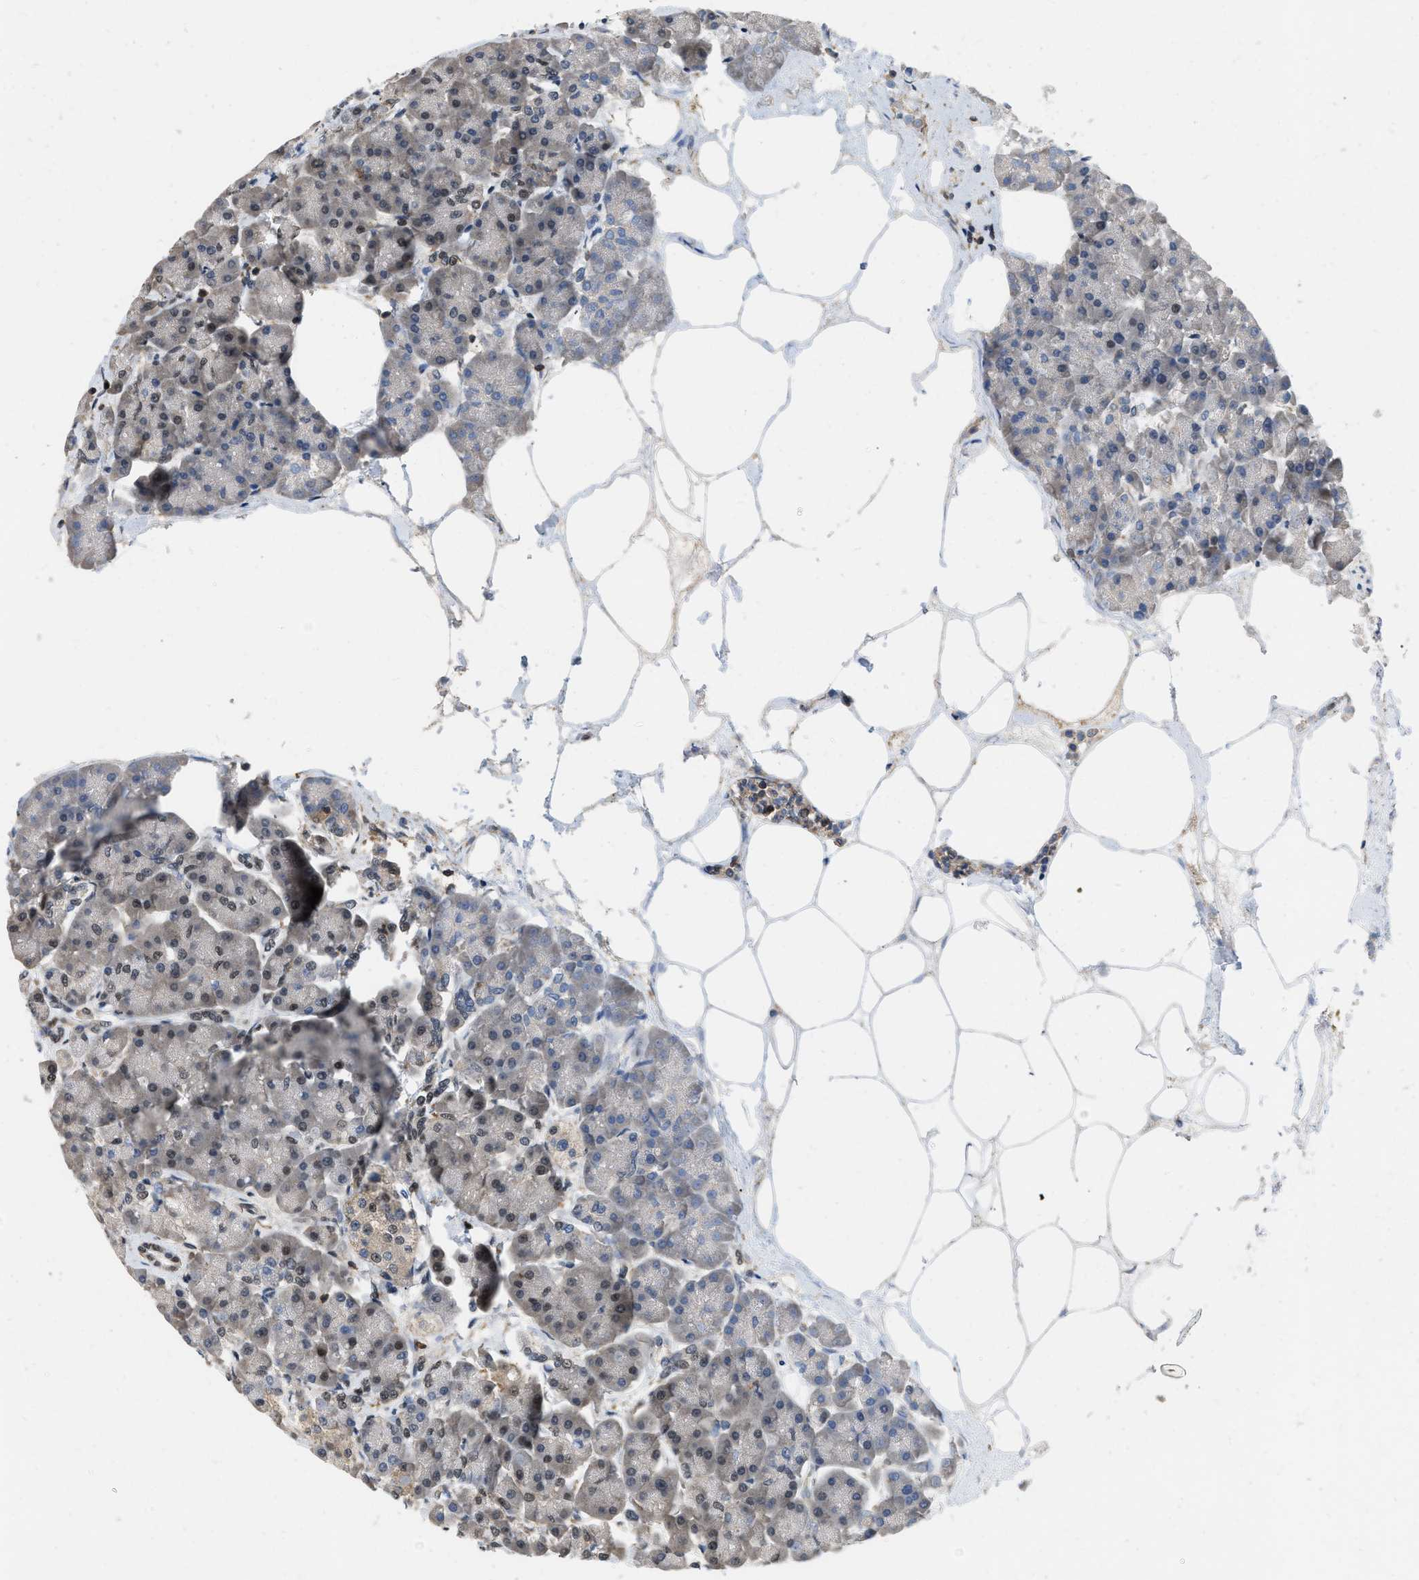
{"staining": {"intensity": "weak", "quantity": "<25%", "location": "cytoplasmic/membranous"}, "tissue": "pancreas", "cell_type": "Exocrine glandular cells", "image_type": "normal", "snomed": [{"axis": "morphology", "description": "Normal tissue, NOS"}, {"axis": "topography", "description": "Pancreas"}], "caption": "This histopathology image is of benign pancreas stained with immunohistochemistry (IHC) to label a protein in brown with the nuclei are counter-stained blue. There is no positivity in exocrine glandular cells.", "gene": "ATF7IP", "patient": {"sex": "female", "age": 70}}